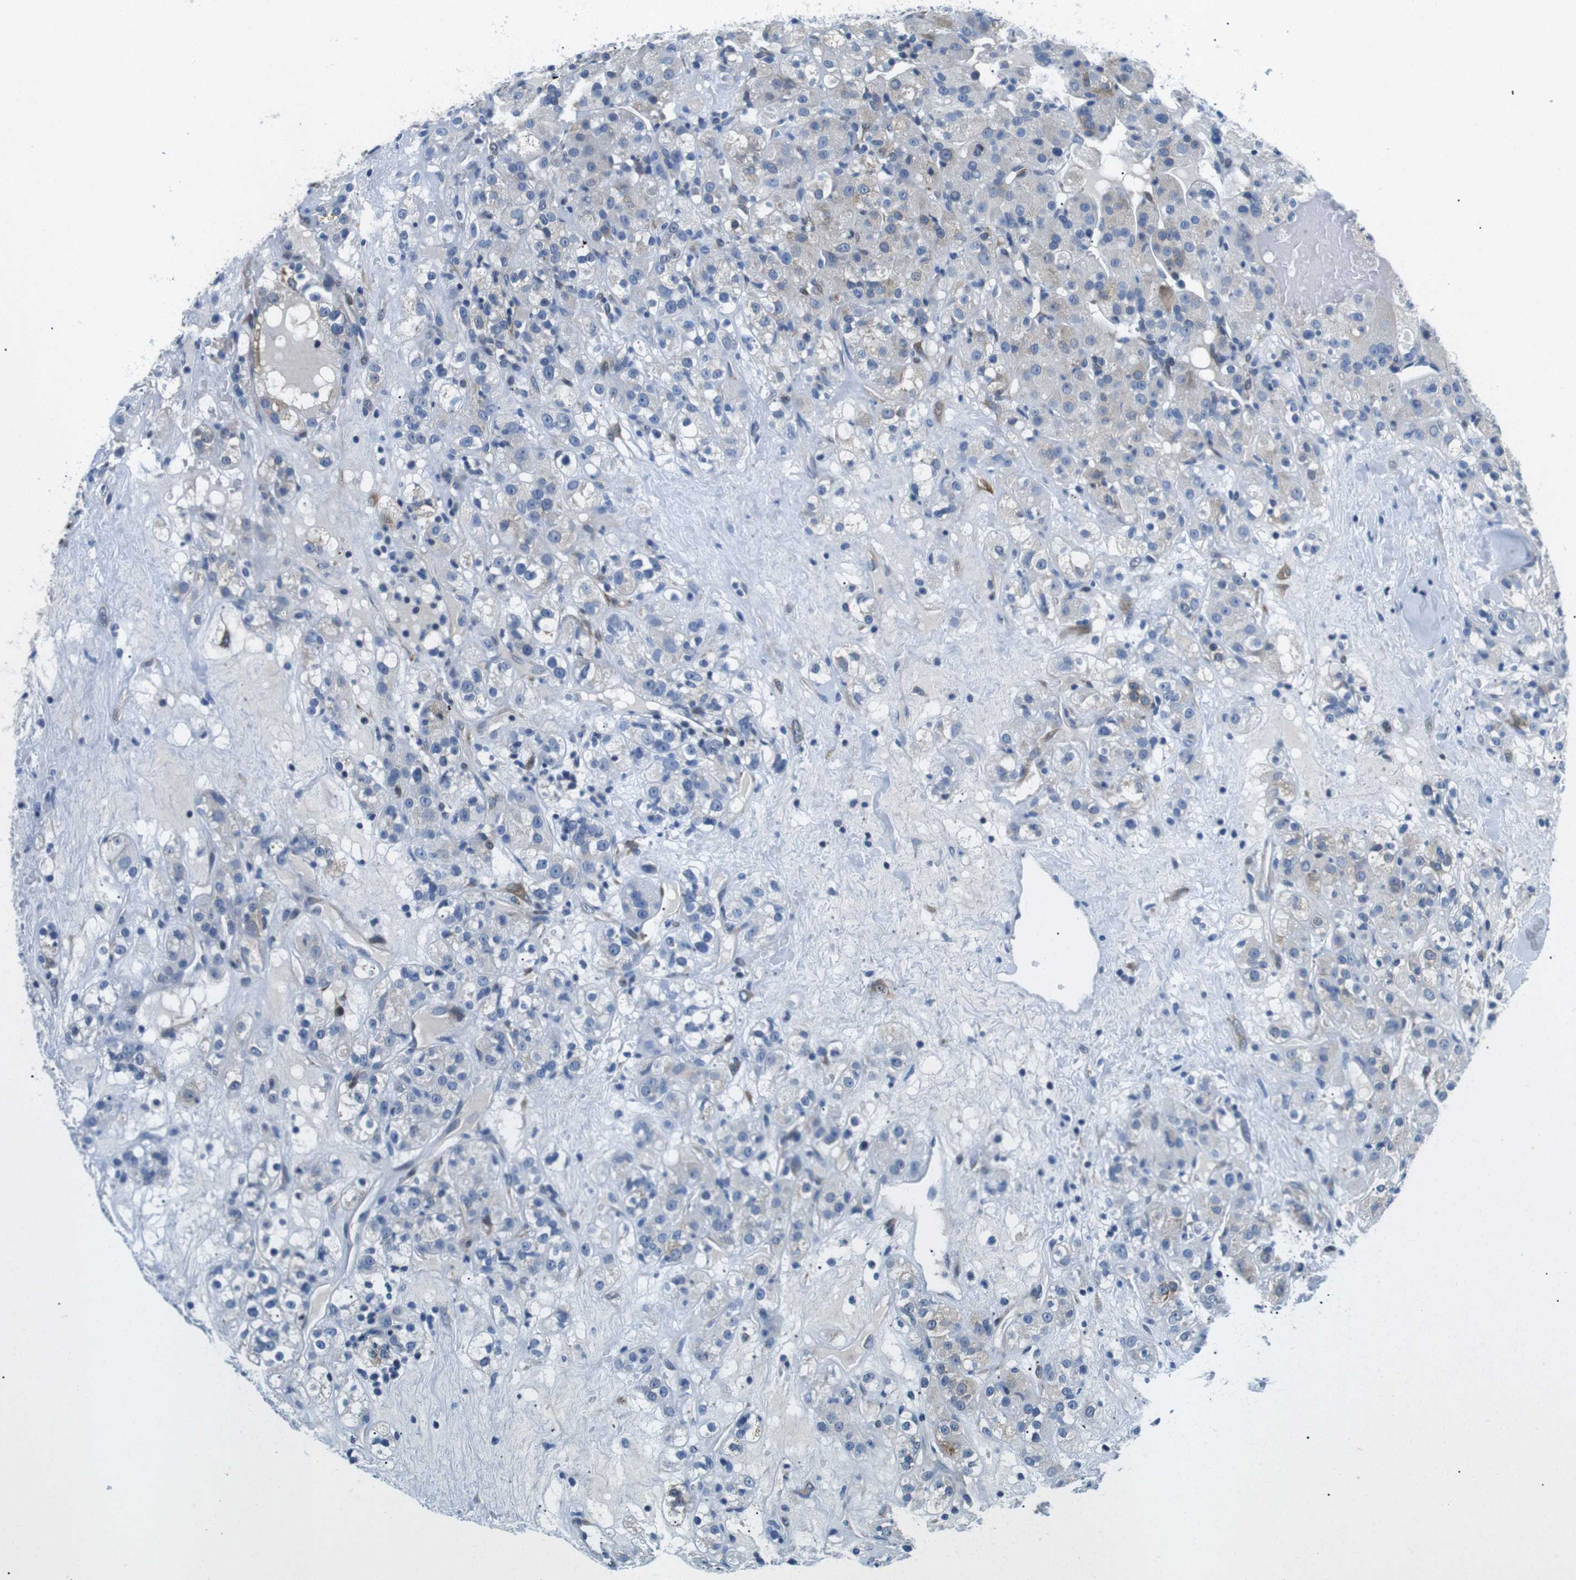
{"staining": {"intensity": "weak", "quantity": "<25%", "location": "cytoplasmic/membranous"}, "tissue": "renal cancer", "cell_type": "Tumor cells", "image_type": "cancer", "snomed": [{"axis": "morphology", "description": "Normal tissue, NOS"}, {"axis": "morphology", "description": "Adenocarcinoma, NOS"}, {"axis": "topography", "description": "Kidney"}], "caption": "A high-resolution photomicrograph shows IHC staining of renal cancer (adenocarcinoma), which demonstrates no significant staining in tumor cells. The staining is performed using DAB (3,3'-diaminobenzidine) brown chromogen with nuclei counter-stained in using hematoxylin.", "gene": "PHLDA1", "patient": {"sex": "male", "age": 61}}